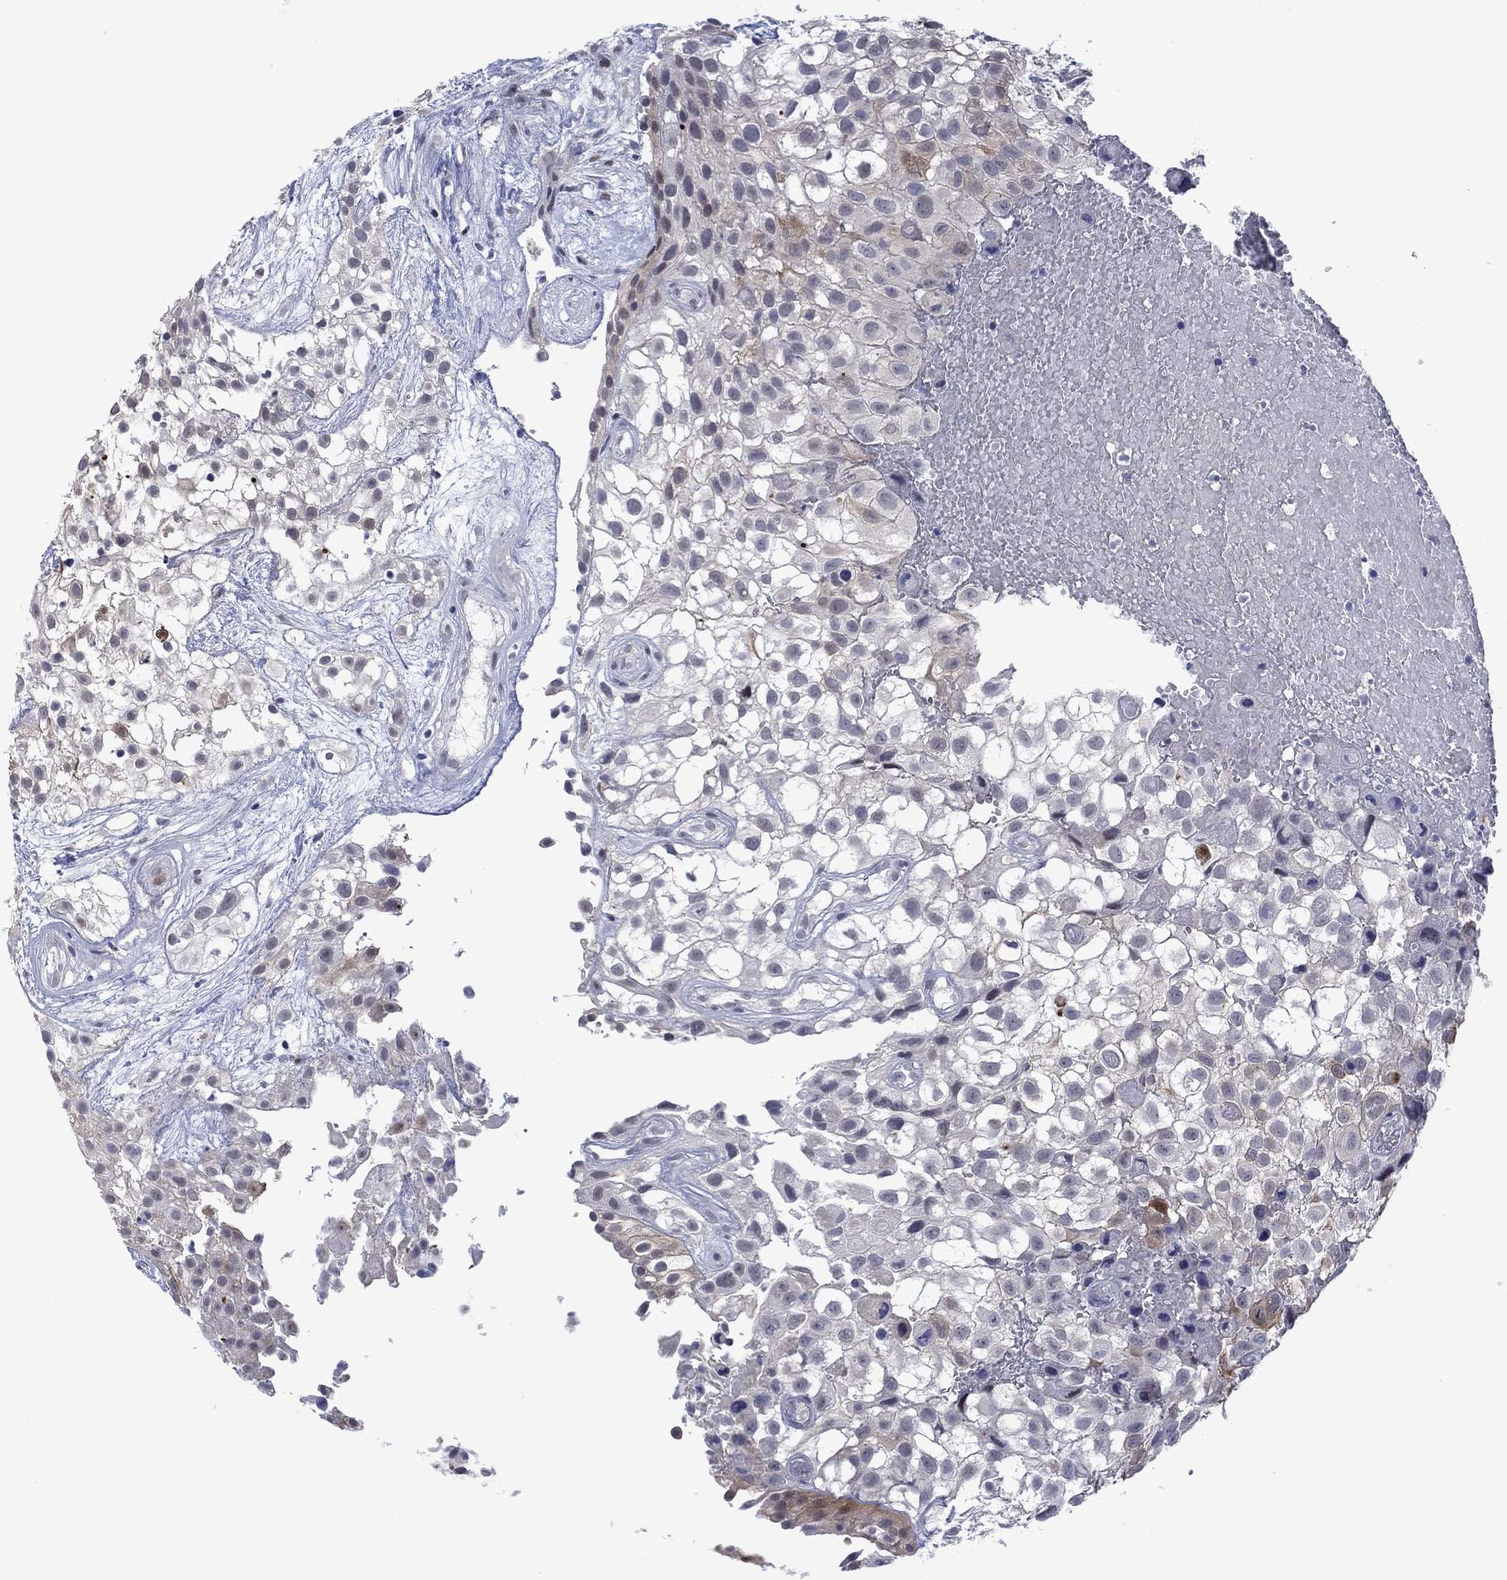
{"staining": {"intensity": "moderate", "quantity": "<25%", "location": "cytoplasmic/membranous"}, "tissue": "urothelial cancer", "cell_type": "Tumor cells", "image_type": "cancer", "snomed": [{"axis": "morphology", "description": "Urothelial carcinoma, High grade"}, {"axis": "topography", "description": "Urinary bladder"}], "caption": "Immunohistochemistry (DAB (3,3'-diaminobenzidine)) staining of human high-grade urothelial carcinoma exhibits moderate cytoplasmic/membranous protein positivity in approximately <25% of tumor cells.", "gene": "AGL", "patient": {"sex": "male", "age": 56}}